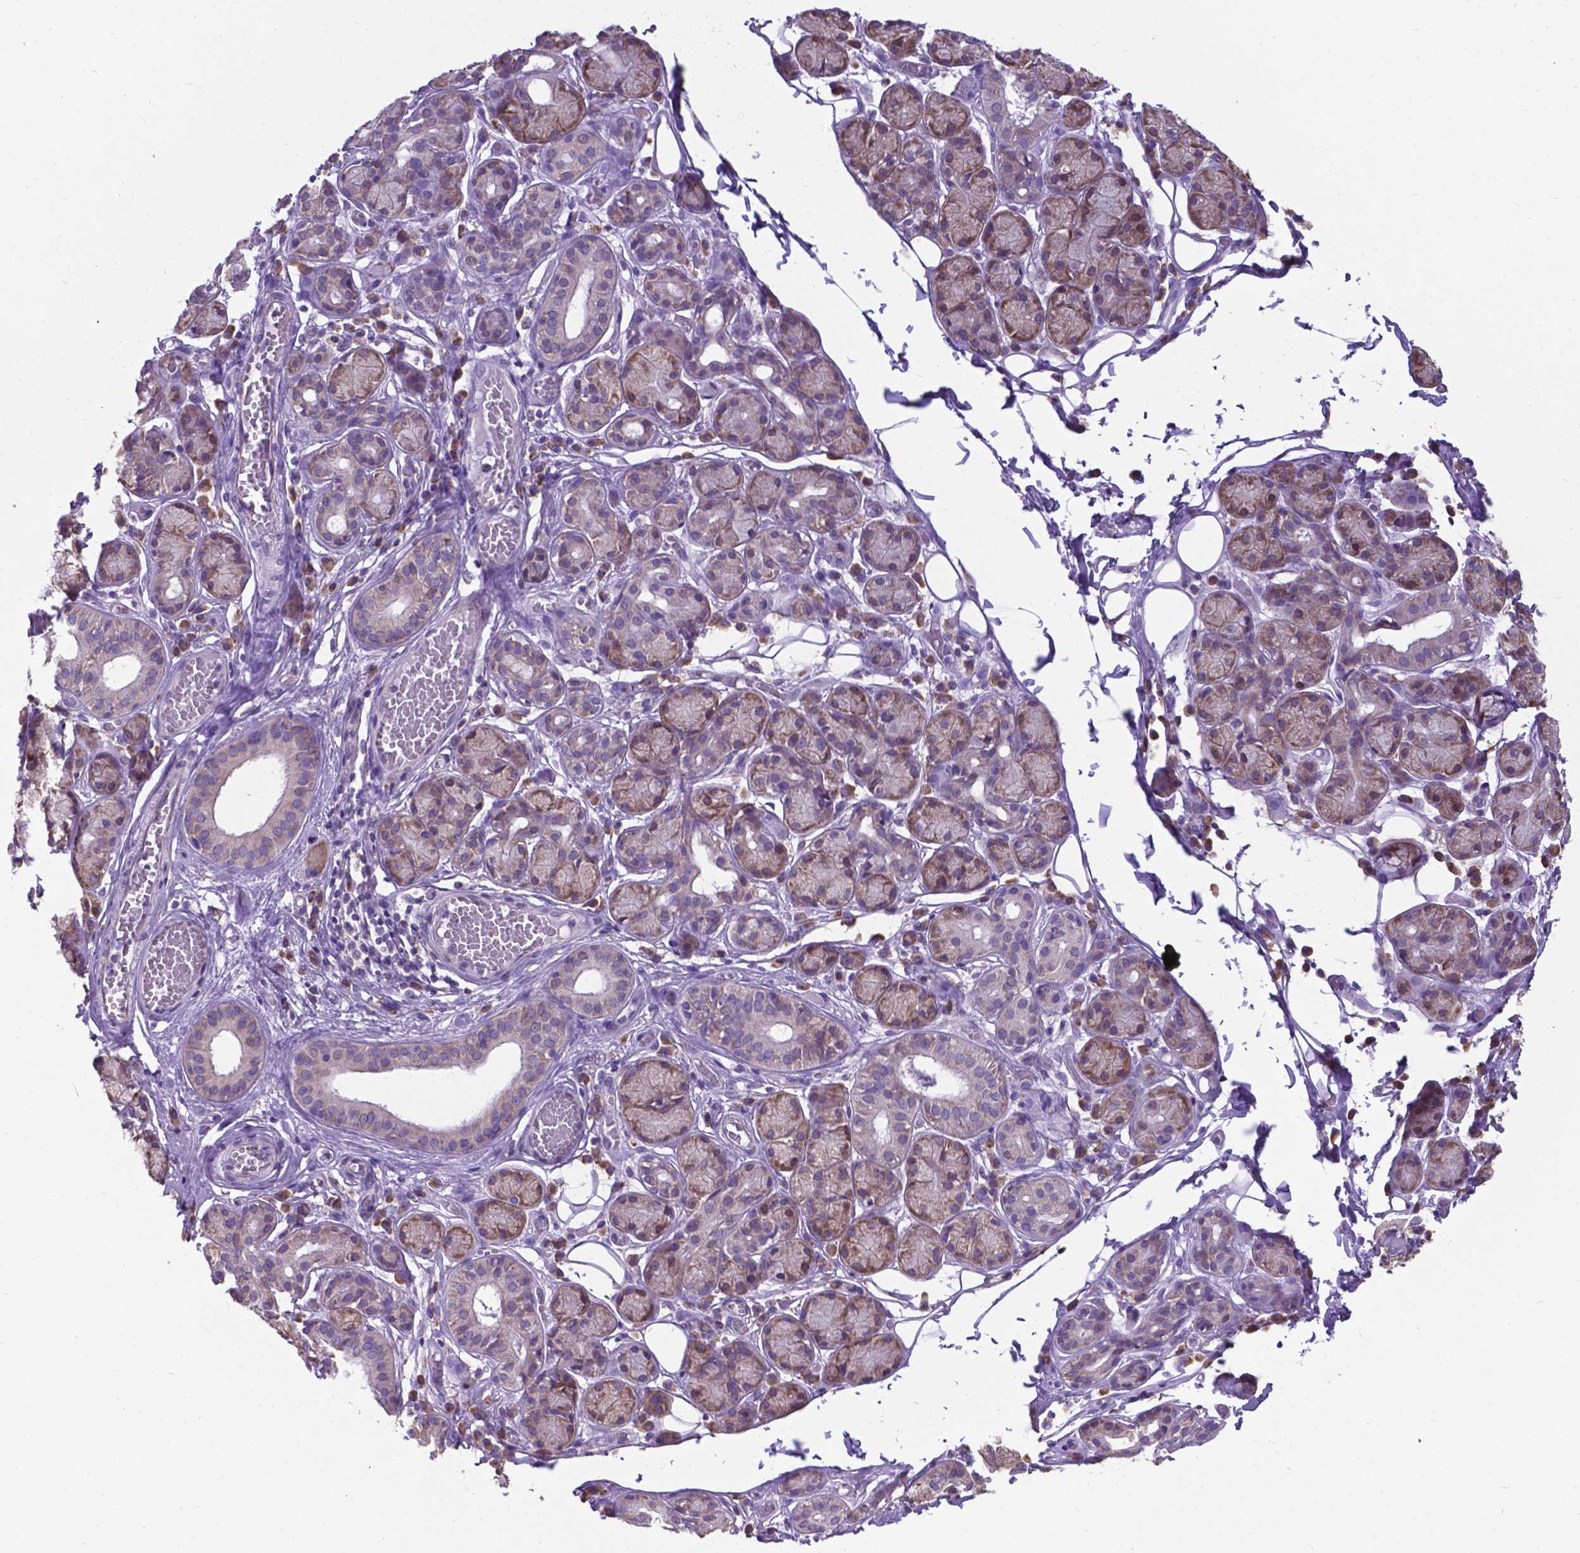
{"staining": {"intensity": "weak", "quantity": "25%-75%", "location": "cytoplasmic/membranous"}, "tissue": "salivary gland", "cell_type": "Glandular cells", "image_type": "normal", "snomed": [{"axis": "morphology", "description": "Normal tissue, NOS"}, {"axis": "topography", "description": "Salivary gland"}, {"axis": "topography", "description": "Peripheral nerve tissue"}], "caption": "High-power microscopy captured an immunohistochemistry (IHC) histopathology image of normal salivary gland, revealing weak cytoplasmic/membranous expression in approximately 25%-75% of glandular cells.", "gene": "RPL6", "patient": {"sex": "male", "age": 71}}